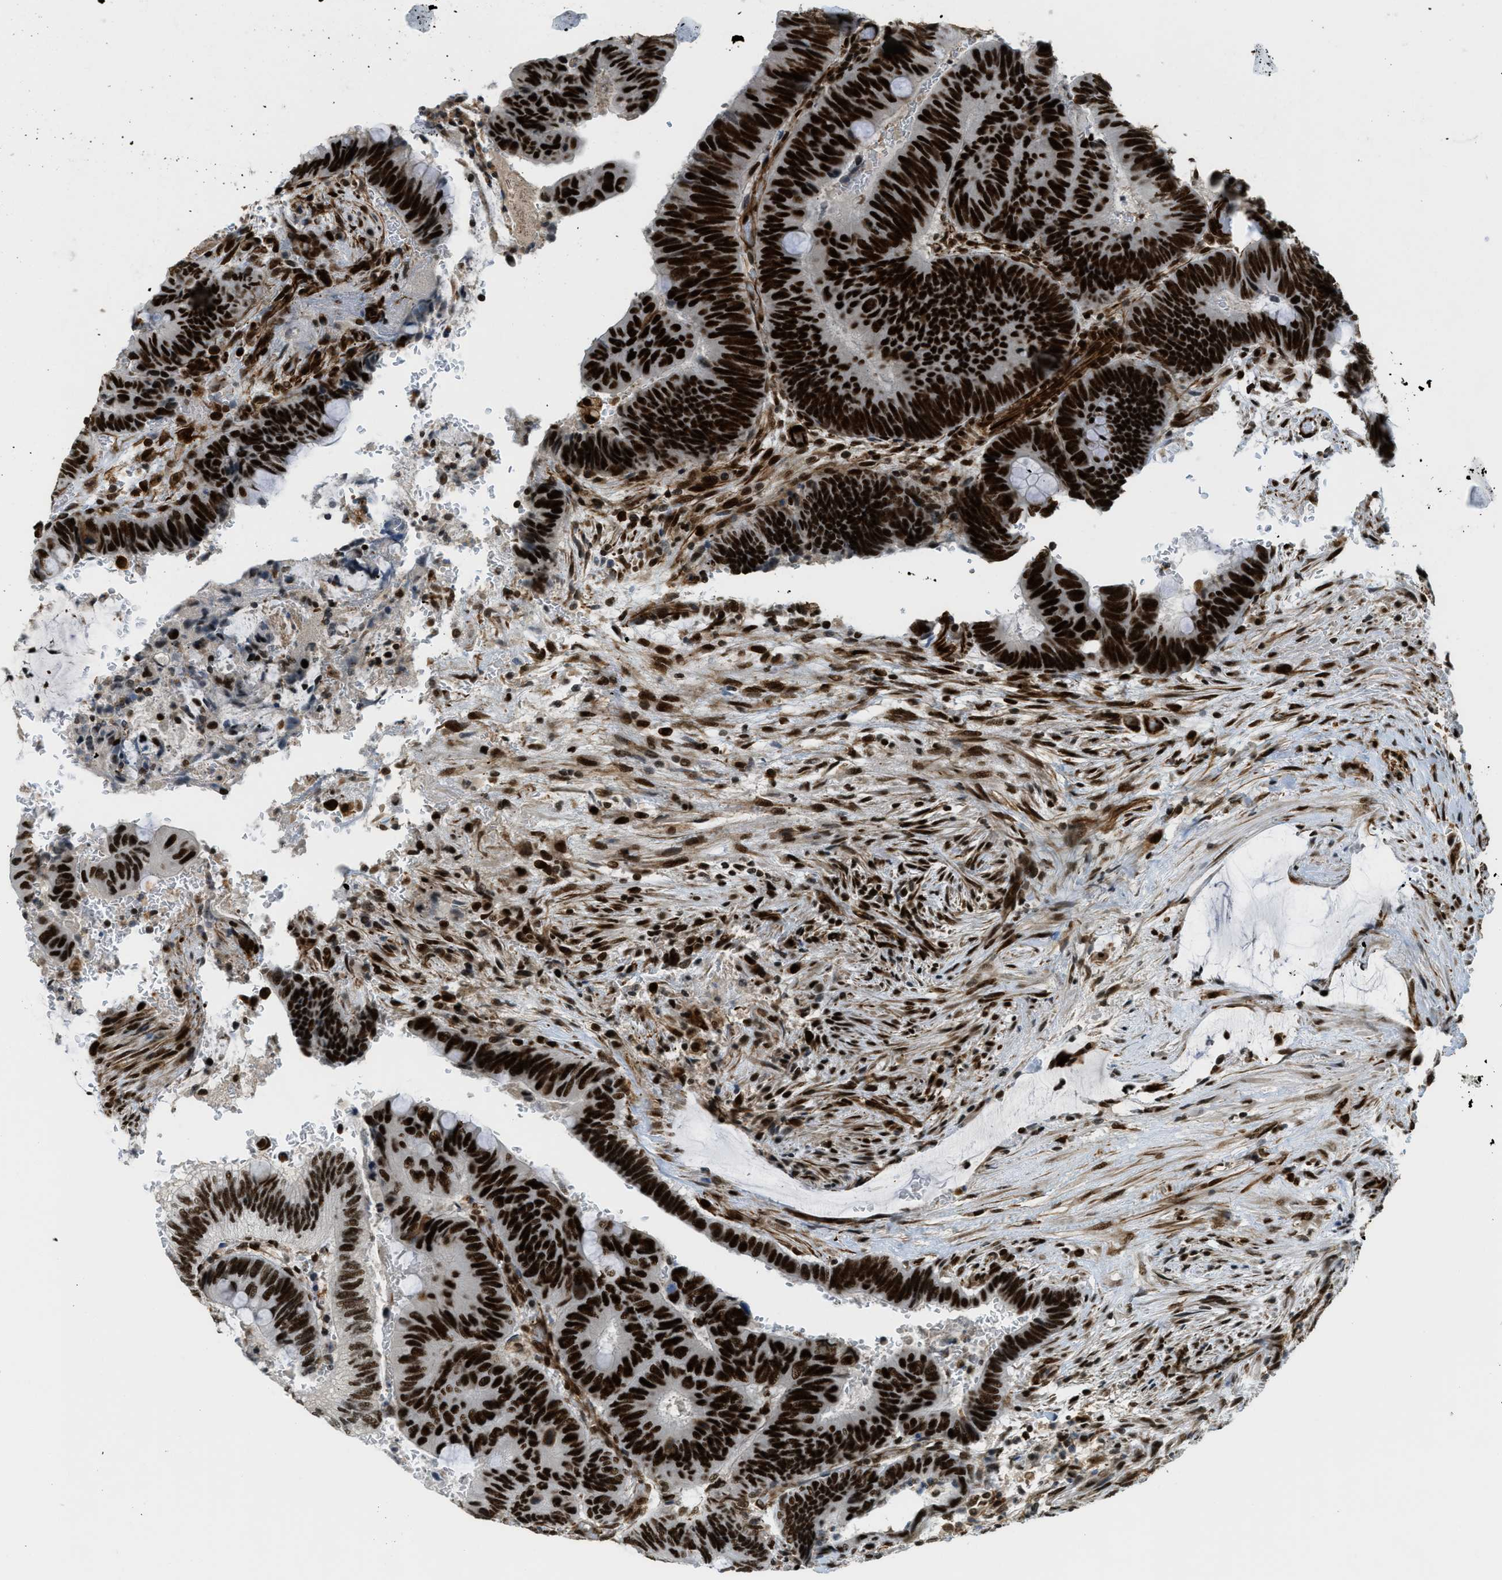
{"staining": {"intensity": "strong", "quantity": ">75%", "location": "nuclear"}, "tissue": "colorectal cancer", "cell_type": "Tumor cells", "image_type": "cancer", "snomed": [{"axis": "morphology", "description": "Normal tissue, NOS"}, {"axis": "morphology", "description": "Adenocarcinoma, NOS"}, {"axis": "topography", "description": "Rectum"}], "caption": "Human colorectal cancer (adenocarcinoma) stained with a protein marker reveals strong staining in tumor cells.", "gene": "ZFR", "patient": {"sex": "male", "age": 92}}